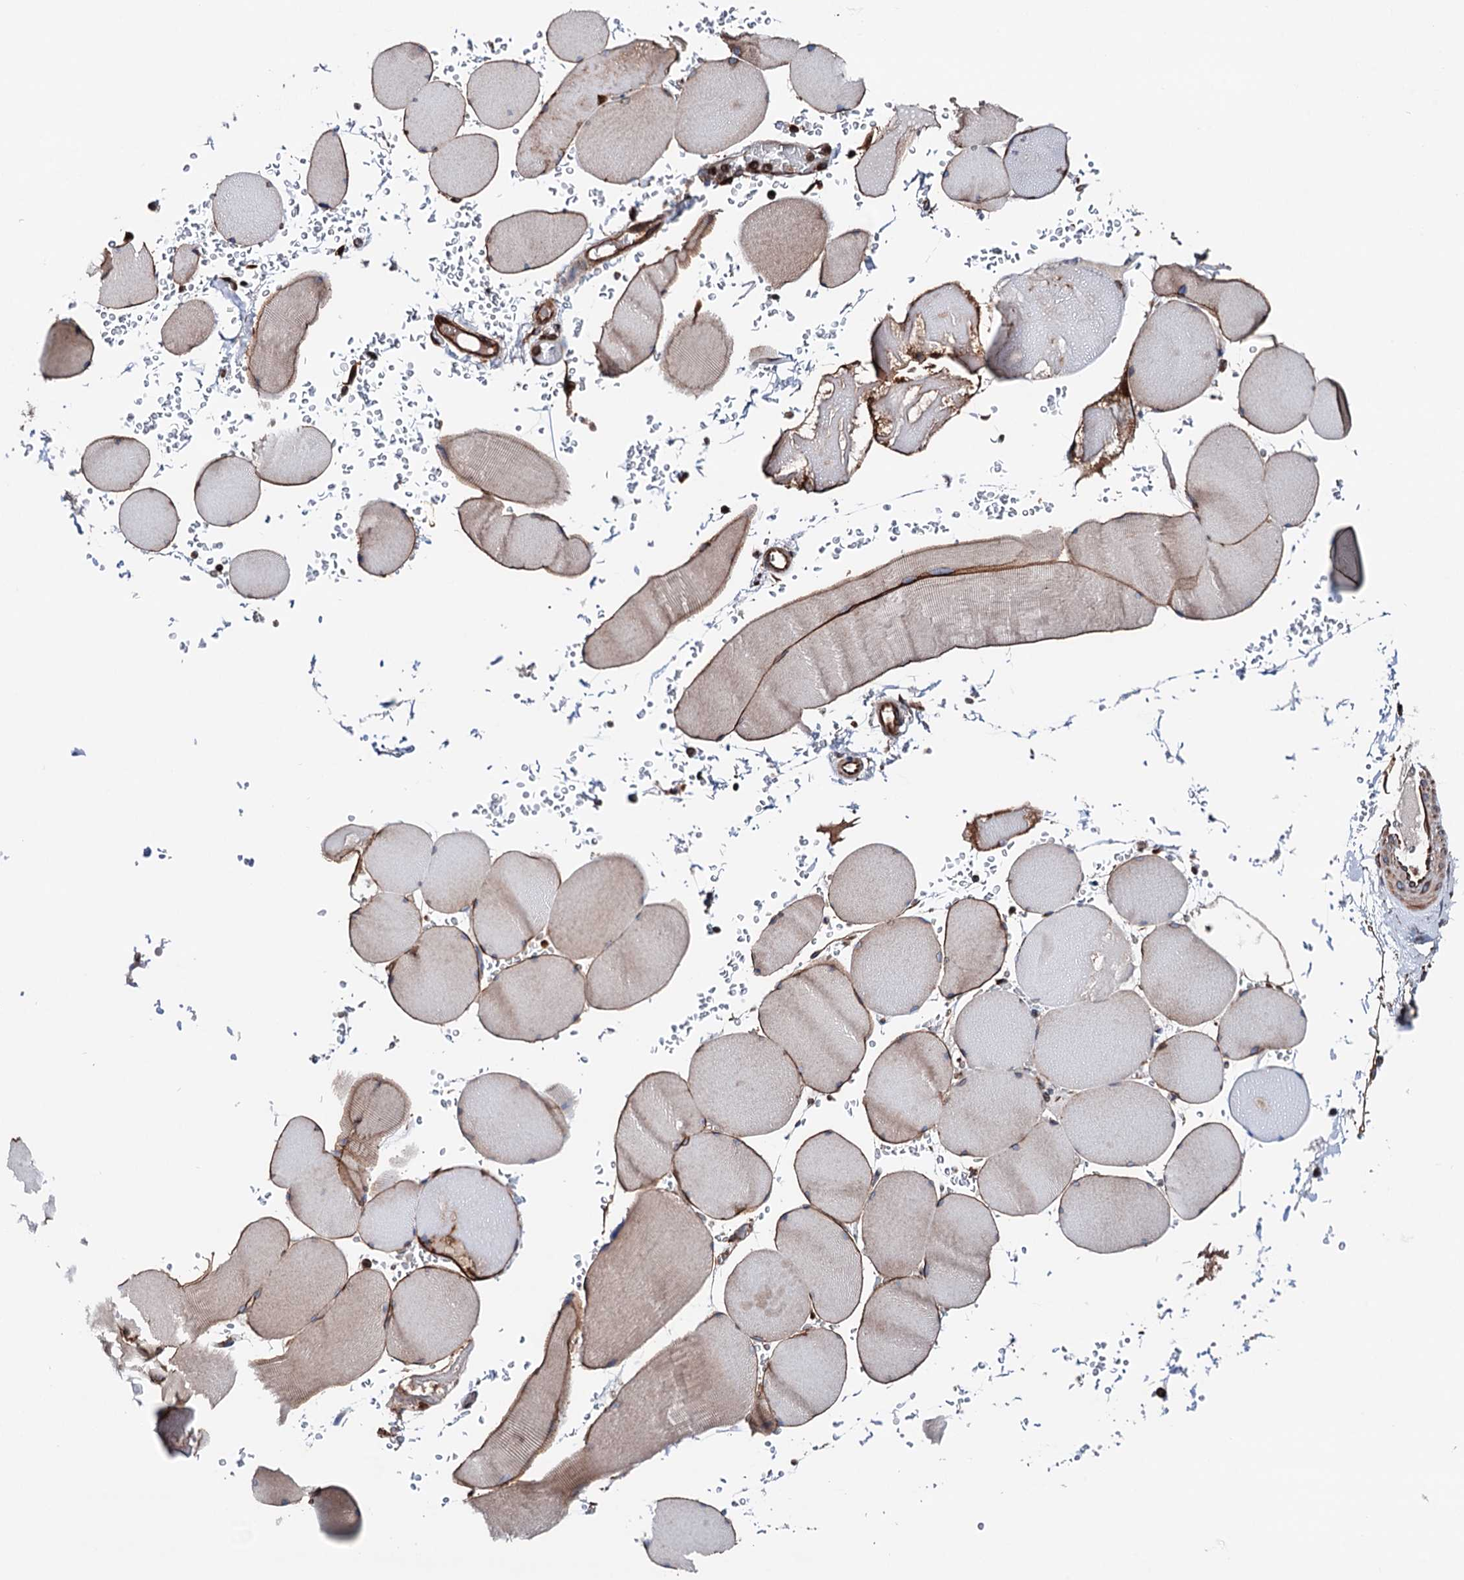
{"staining": {"intensity": "moderate", "quantity": "<25%", "location": "cytoplasmic/membranous"}, "tissue": "skeletal muscle", "cell_type": "Myocytes", "image_type": "normal", "snomed": [{"axis": "morphology", "description": "Normal tissue, NOS"}, {"axis": "topography", "description": "Skeletal muscle"}, {"axis": "topography", "description": "Head-Neck"}], "caption": "Skeletal muscle stained with DAB immunohistochemistry (IHC) demonstrates low levels of moderate cytoplasmic/membranous staining in about <25% of myocytes. The staining was performed using DAB (3,3'-diaminobenzidine), with brown indicating positive protein expression. Nuclei are stained blue with hematoxylin.", "gene": "ERP29", "patient": {"sex": "male", "age": 66}}